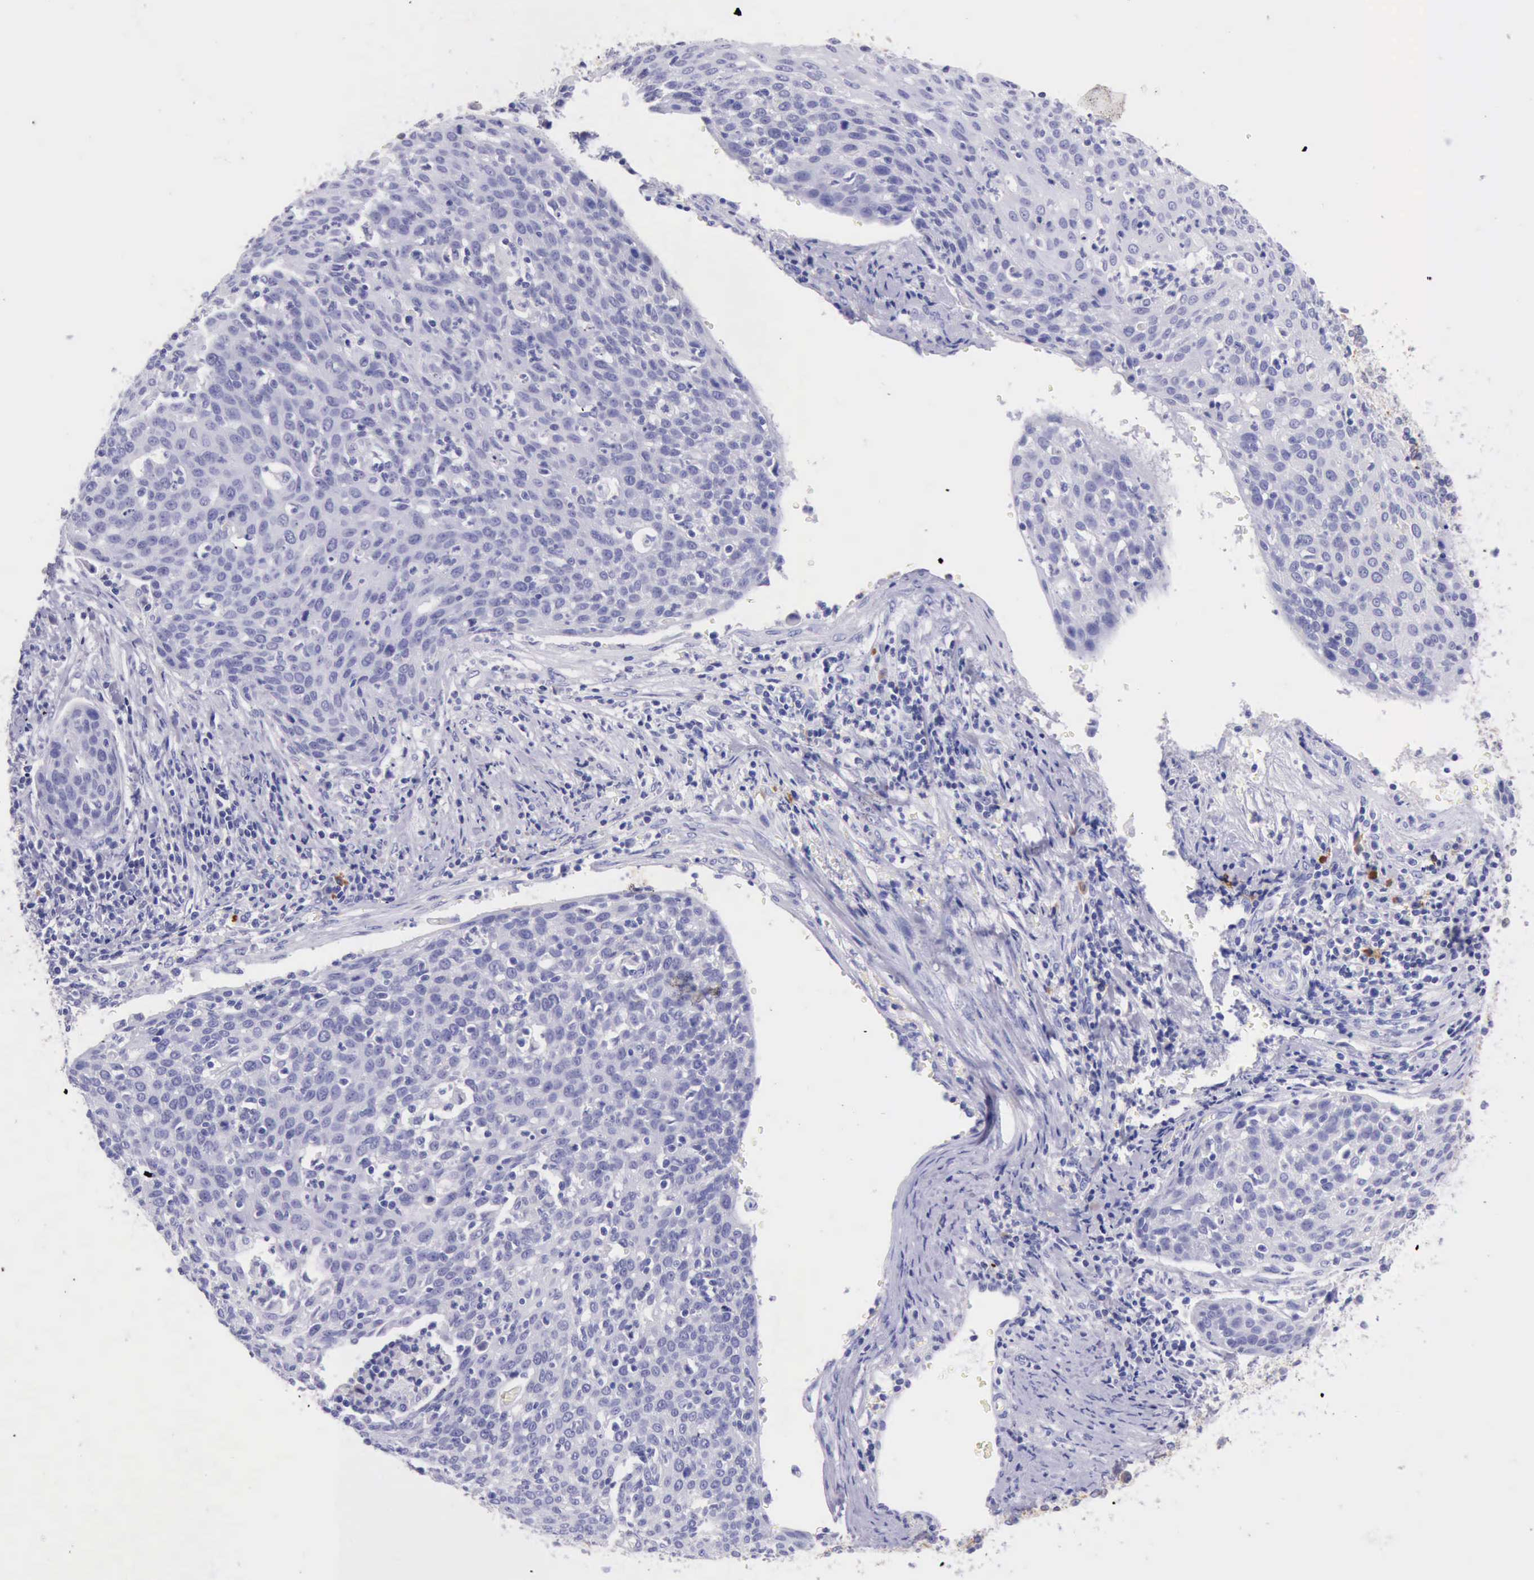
{"staining": {"intensity": "negative", "quantity": "none", "location": "none"}, "tissue": "cervical cancer", "cell_type": "Tumor cells", "image_type": "cancer", "snomed": [{"axis": "morphology", "description": "Squamous cell carcinoma, NOS"}, {"axis": "topography", "description": "Cervix"}], "caption": "Immunohistochemistry of human cervical cancer exhibits no staining in tumor cells. (Immunohistochemistry (ihc), brightfield microscopy, high magnification).", "gene": "KRT8", "patient": {"sex": "female", "age": 38}}